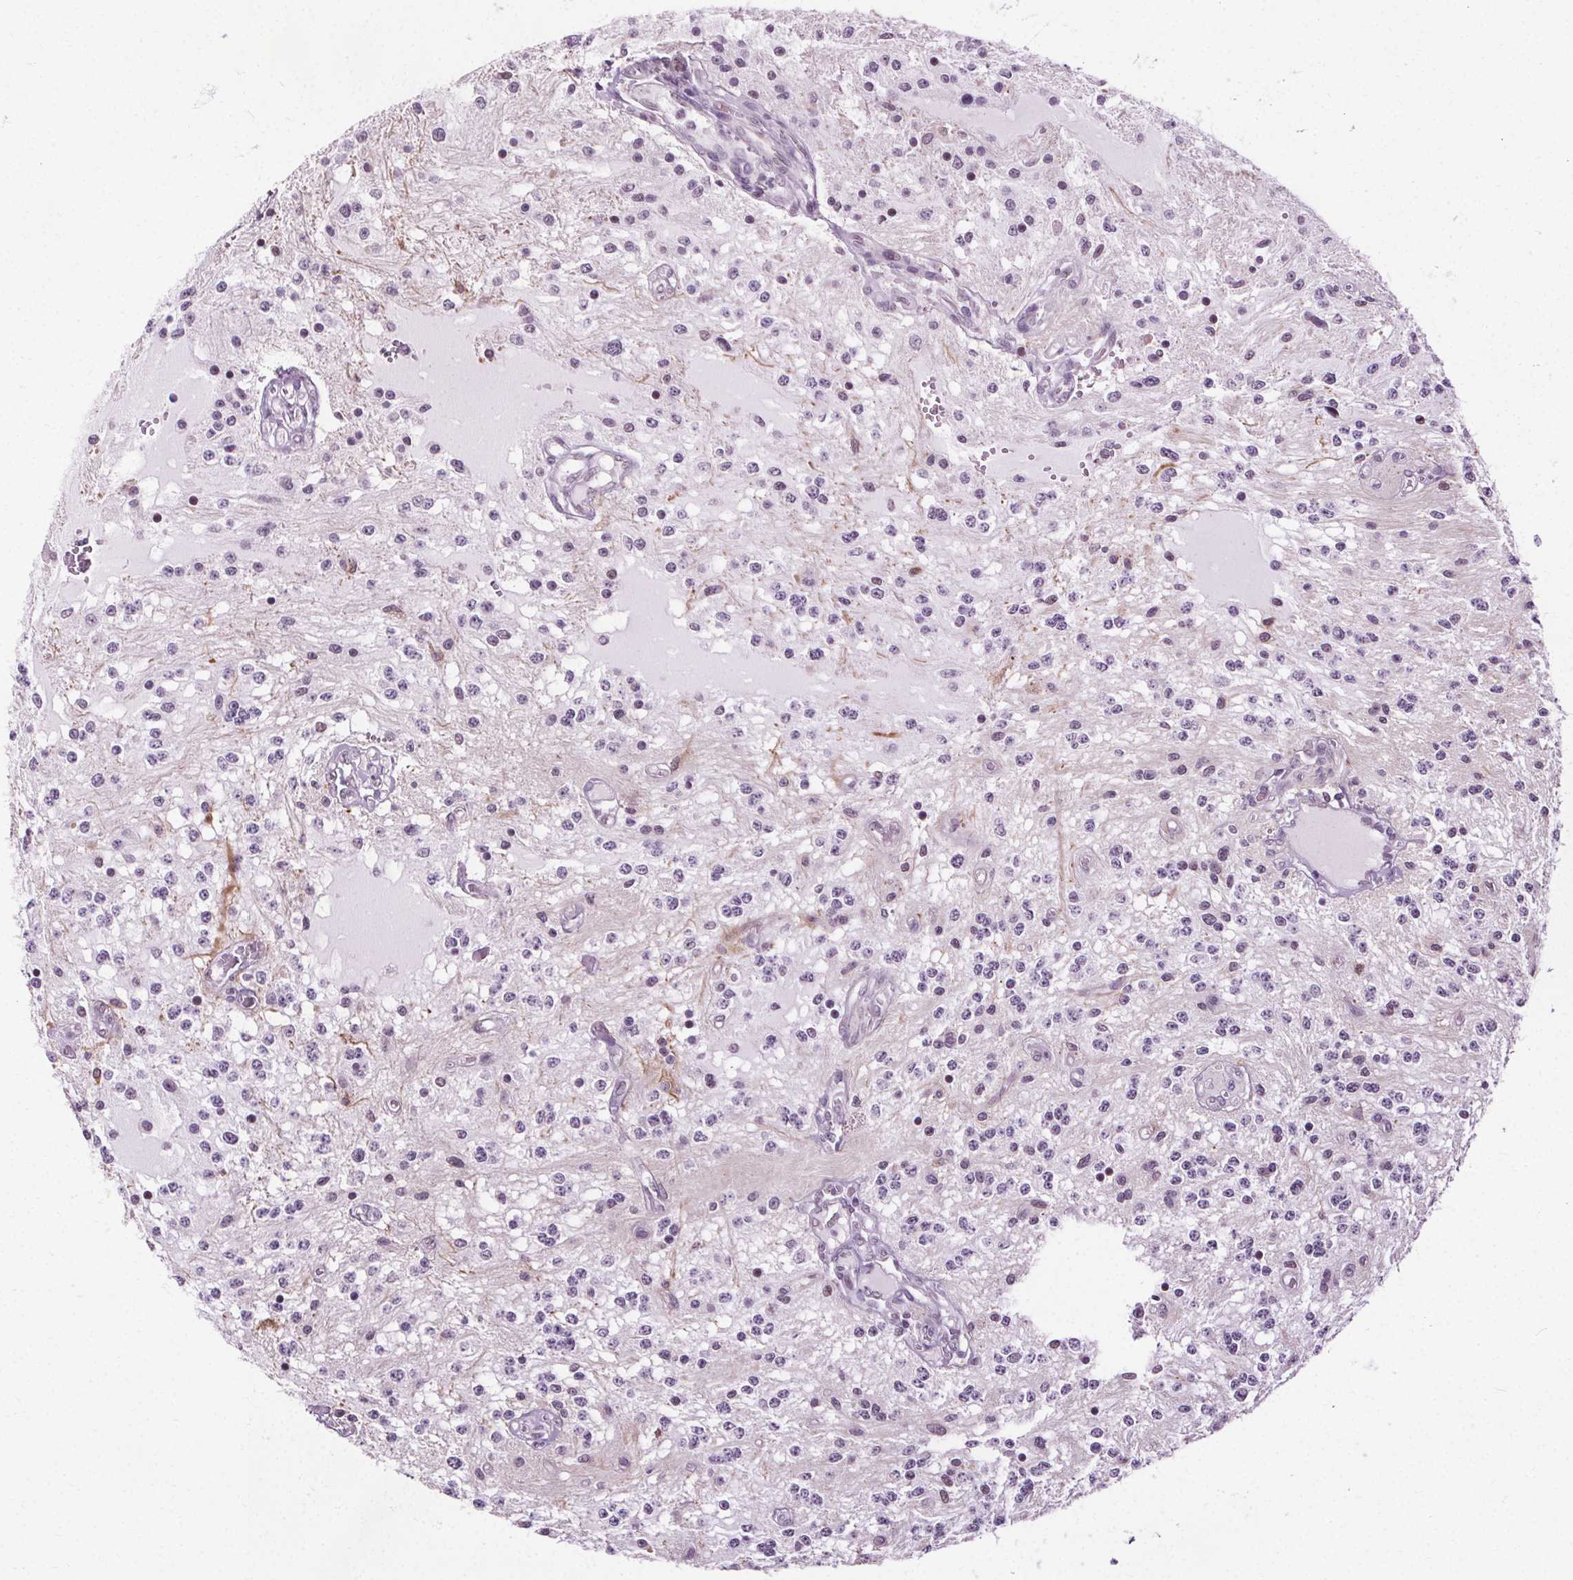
{"staining": {"intensity": "negative", "quantity": "none", "location": "none"}, "tissue": "glioma", "cell_type": "Tumor cells", "image_type": "cancer", "snomed": [{"axis": "morphology", "description": "Glioma, malignant, Low grade"}, {"axis": "topography", "description": "Cerebellum"}], "caption": "Tumor cells are negative for protein expression in human glioma.", "gene": "CEBPA", "patient": {"sex": "female", "age": 14}}